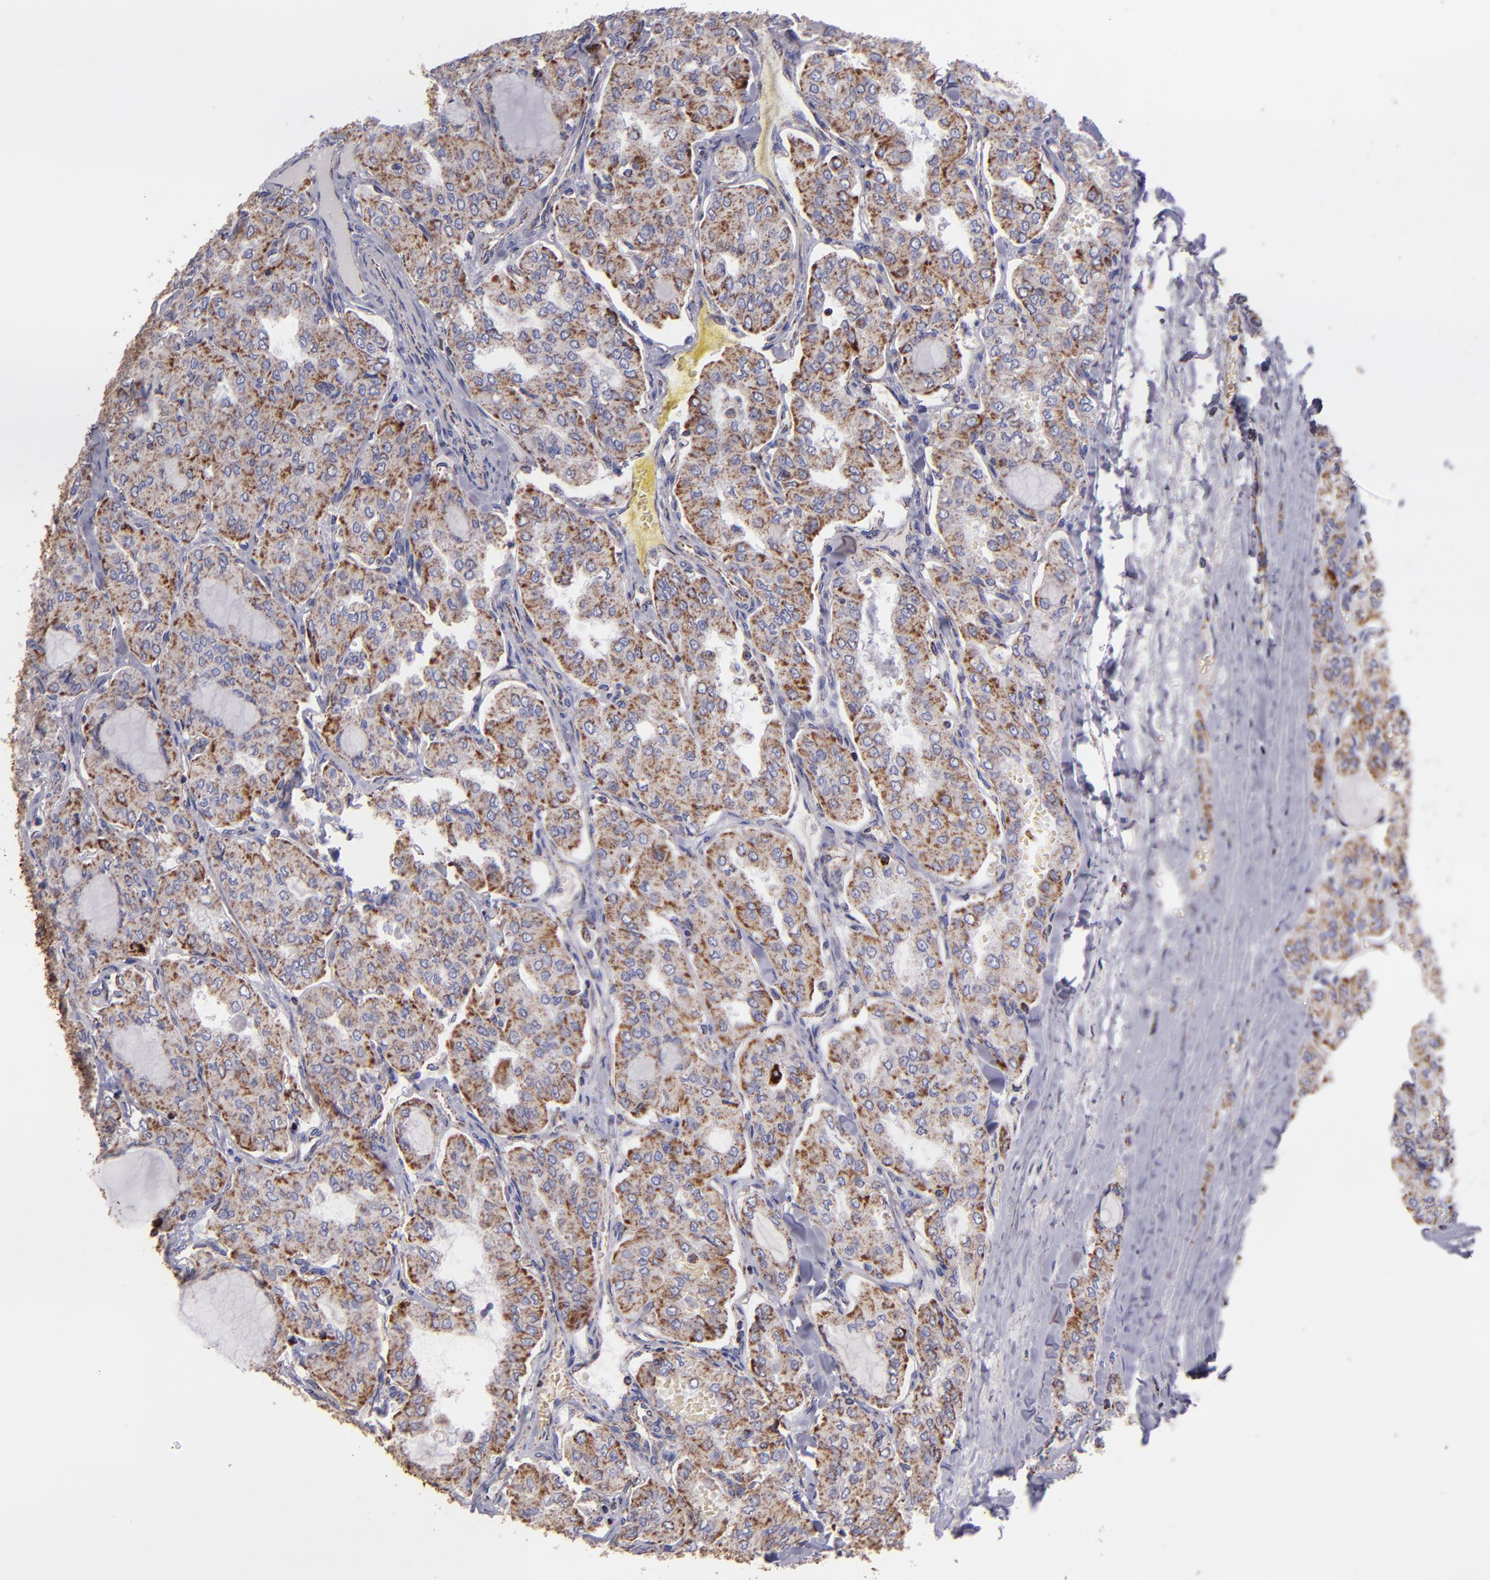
{"staining": {"intensity": "moderate", "quantity": ">75%", "location": "cytoplasmic/membranous"}, "tissue": "thyroid cancer", "cell_type": "Tumor cells", "image_type": "cancer", "snomed": [{"axis": "morphology", "description": "Papillary adenocarcinoma, NOS"}, {"axis": "topography", "description": "Thyroid gland"}], "caption": "Thyroid papillary adenocarcinoma stained with a protein marker displays moderate staining in tumor cells.", "gene": "HSPD1", "patient": {"sex": "male", "age": 20}}